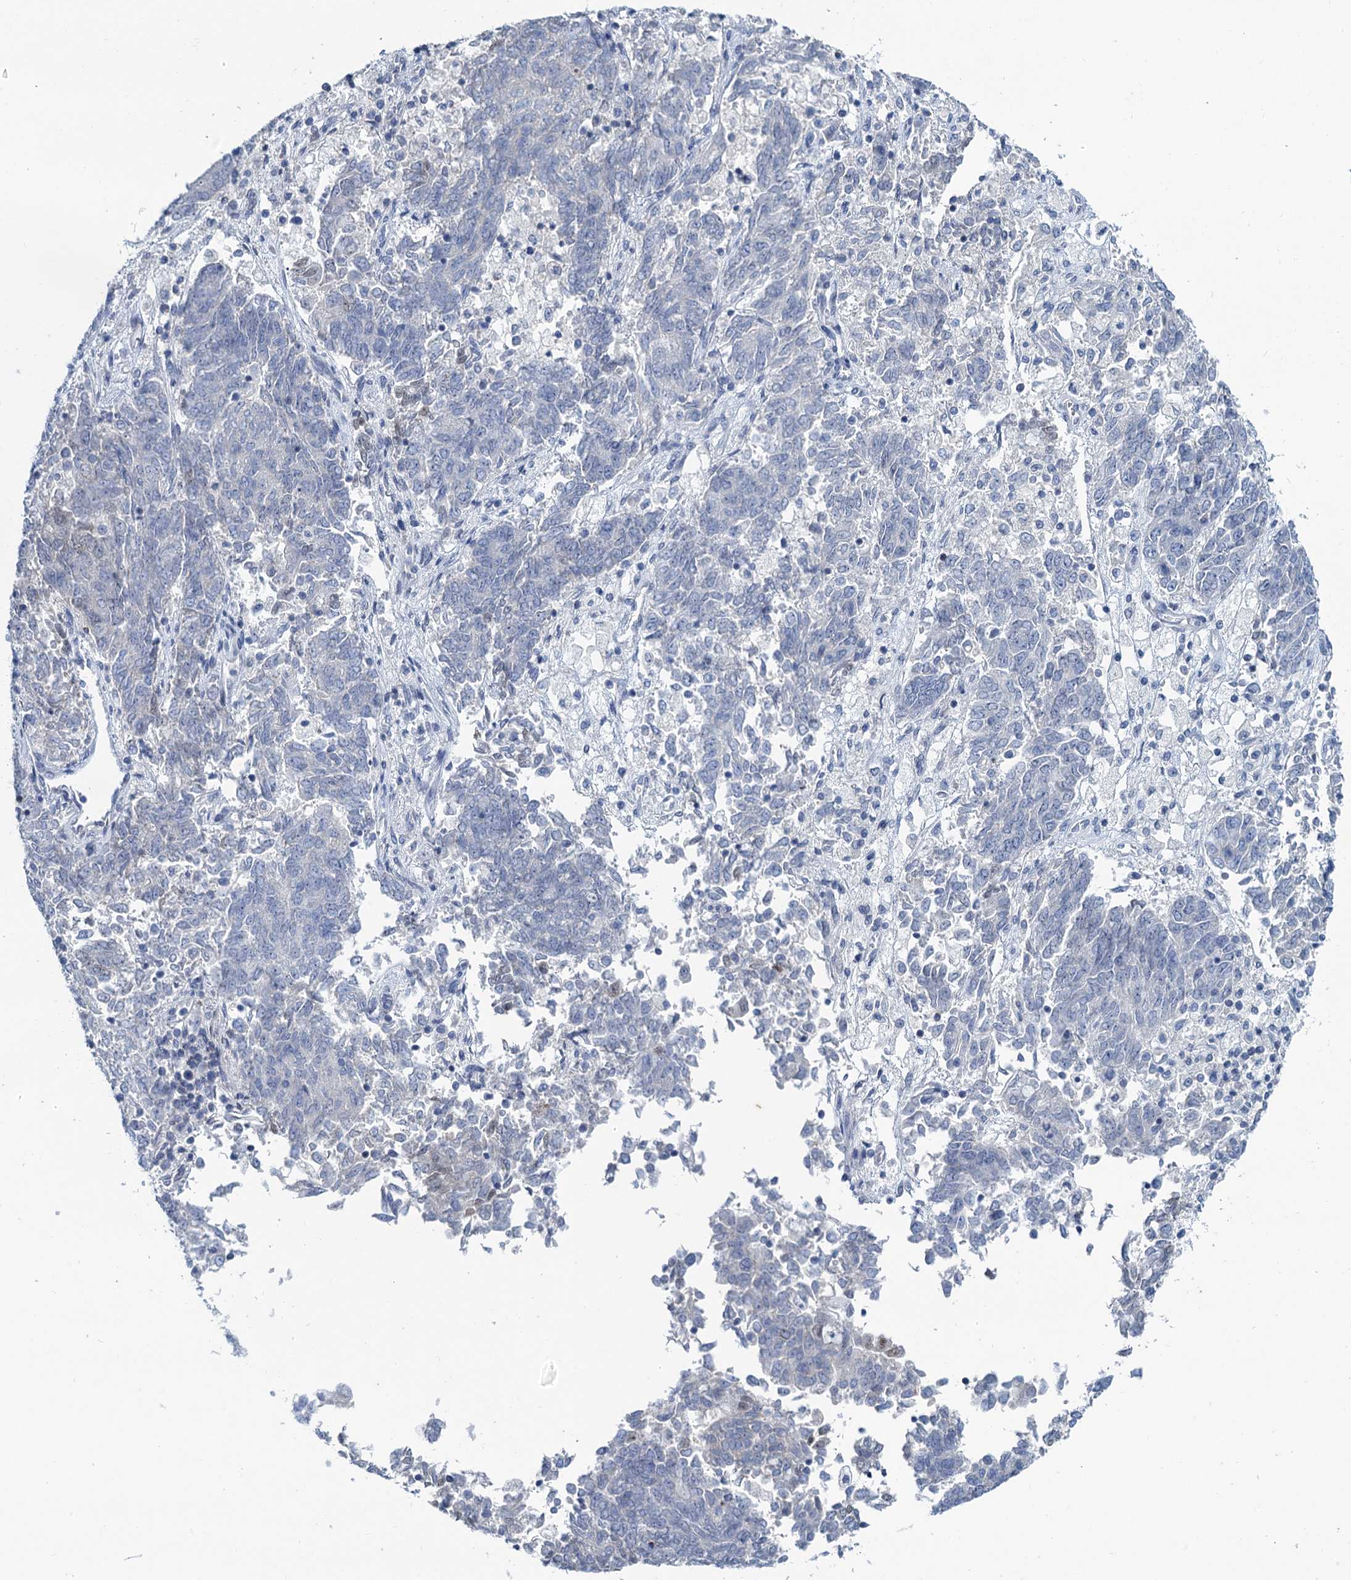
{"staining": {"intensity": "weak", "quantity": "<25%", "location": "nuclear"}, "tissue": "endometrial cancer", "cell_type": "Tumor cells", "image_type": "cancer", "snomed": [{"axis": "morphology", "description": "Adenocarcinoma, NOS"}, {"axis": "topography", "description": "Endometrium"}], "caption": "A histopathology image of human adenocarcinoma (endometrial) is negative for staining in tumor cells.", "gene": "TOX3", "patient": {"sex": "female", "age": 80}}